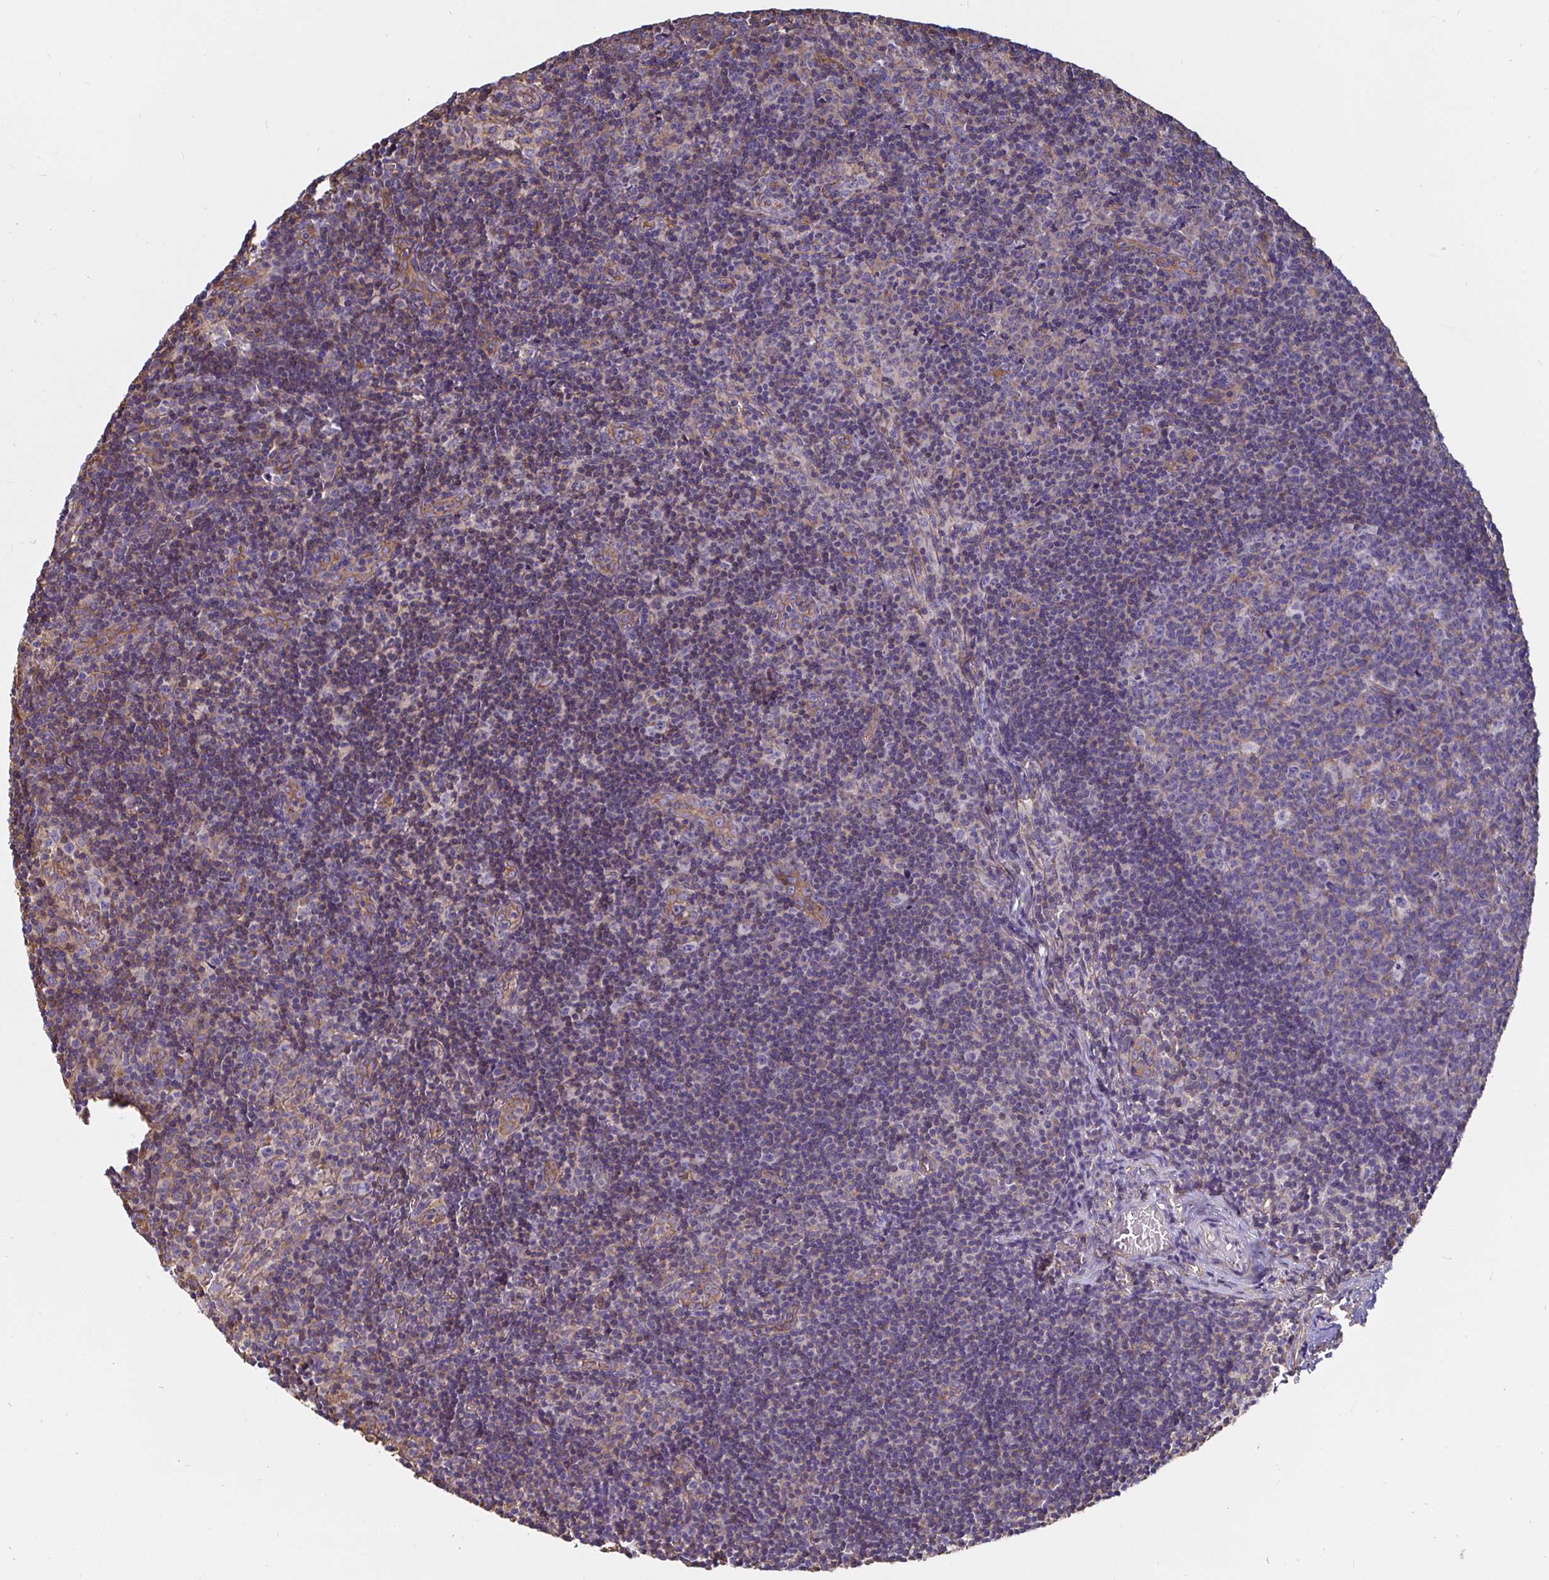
{"staining": {"intensity": "weak", "quantity": "<25%", "location": "cytoplasmic/membranous"}, "tissue": "lymph node", "cell_type": "Germinal center cells", "image_type": "normal", "snomed": [{"axis": "morphology", "description": "Normal tissue, NOS"}, {"axis": "topography", "description": "Lymph node"}], "caption": "High power microscopy micrograph of an IHC histopathology image of unremarkable lymph node, revealing no significant staining in germinal center cells.", "gene": "ARHGEF39", "patient": {"sex": "female", "age": 41}}